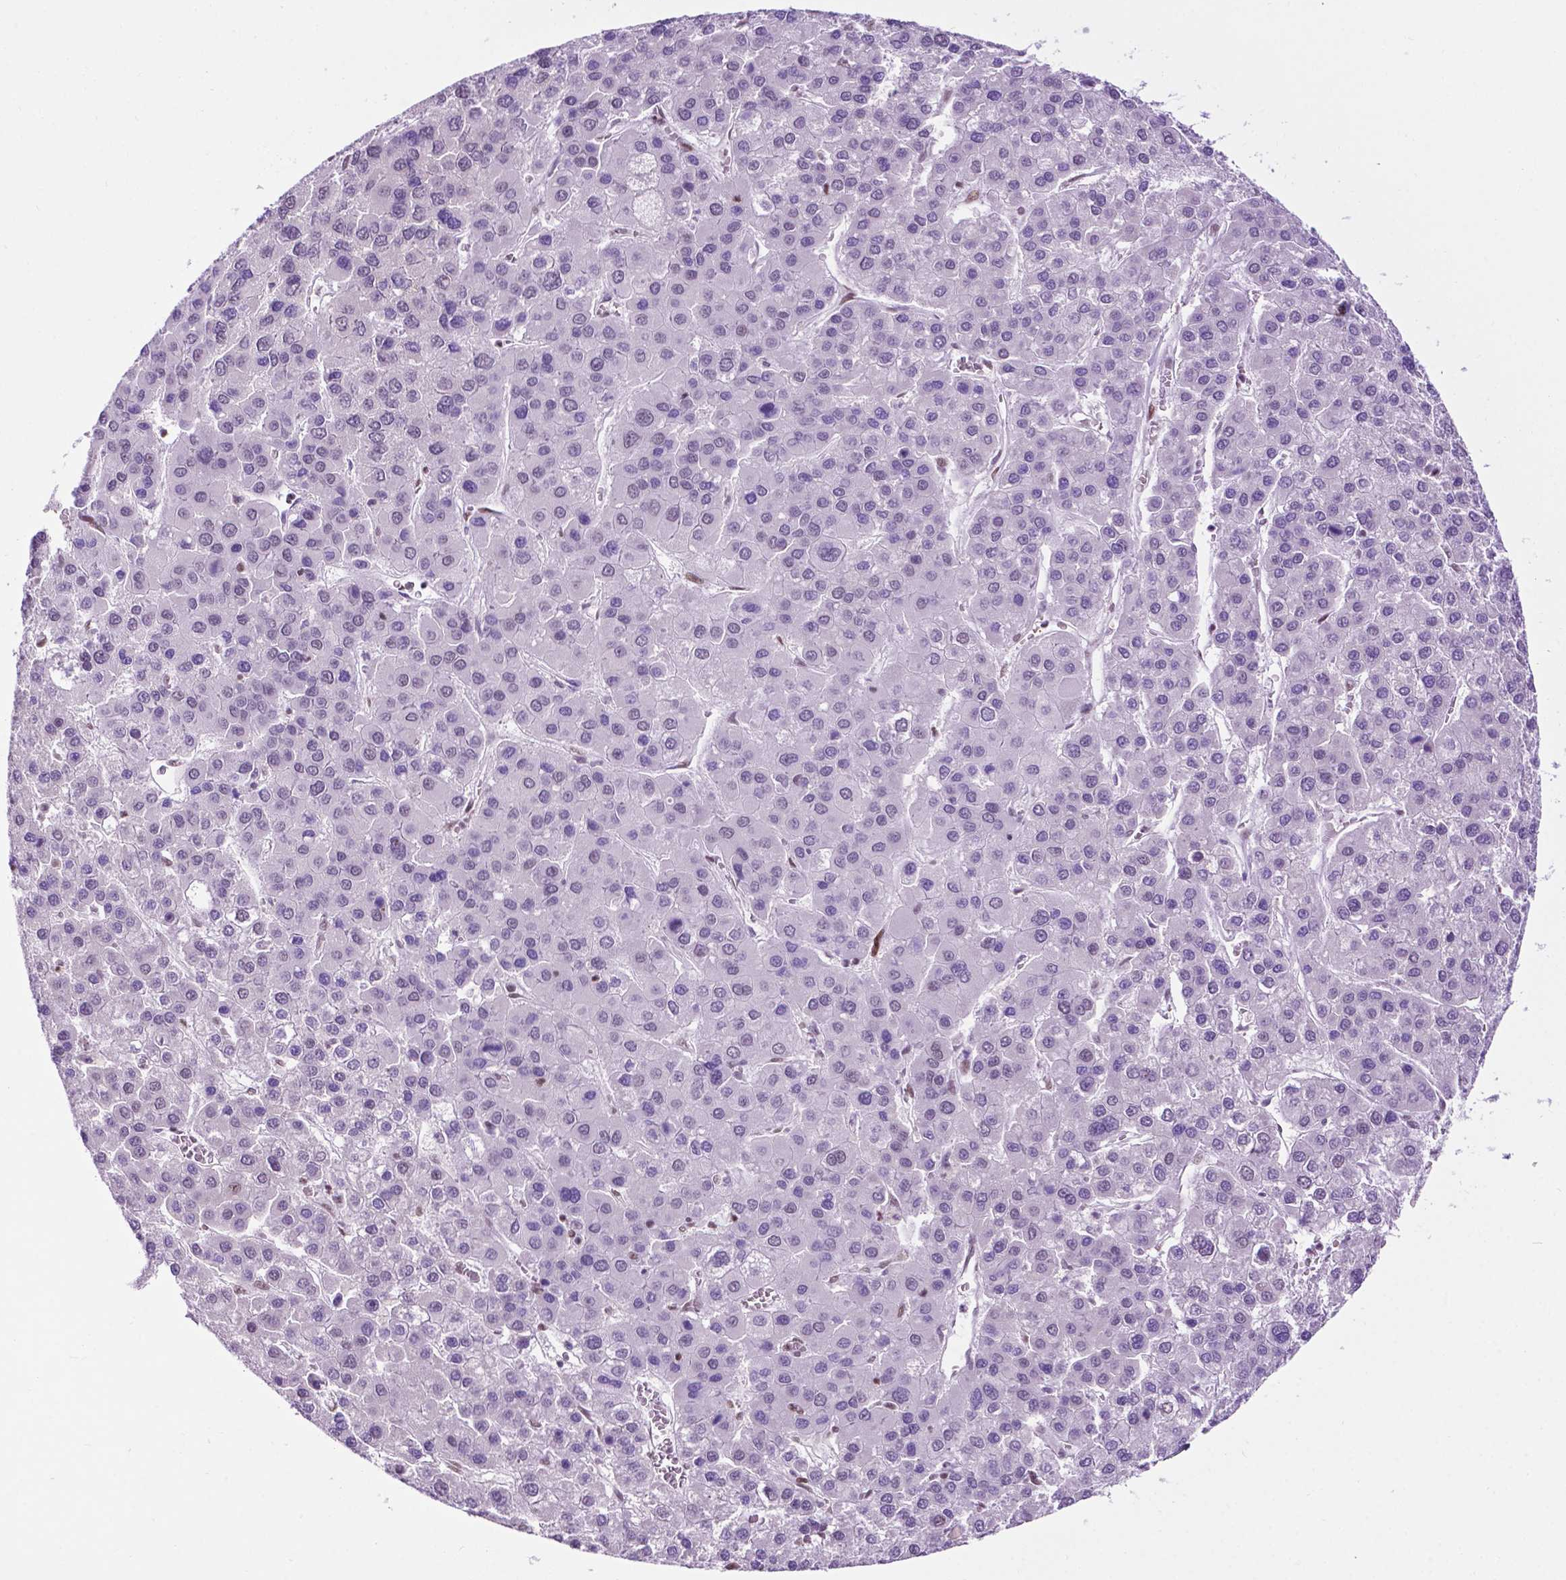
{"staining": {"intensity": "negative", "quantity": "none", "location": "none"}, "tissue": "liver cancer", "cell_type": "Tumor cells", "image_type": "cancer", "snomed": [{"axis": "morphology", "description": "Carcinoma, Hepatocellular, NOS"}, {"axis": "topography", "description": "Liver"}], "caption": "Tumor cells show no significant positivity in liver hepatocellular carcinoma. The staining is performed using DAB (3,3'-diaminobenzidine) brown chromogen with nuclei counter-stained in using hematoxylin.", "gene": "COL23A1", "patient": {"sex": "female", "age": 41}}